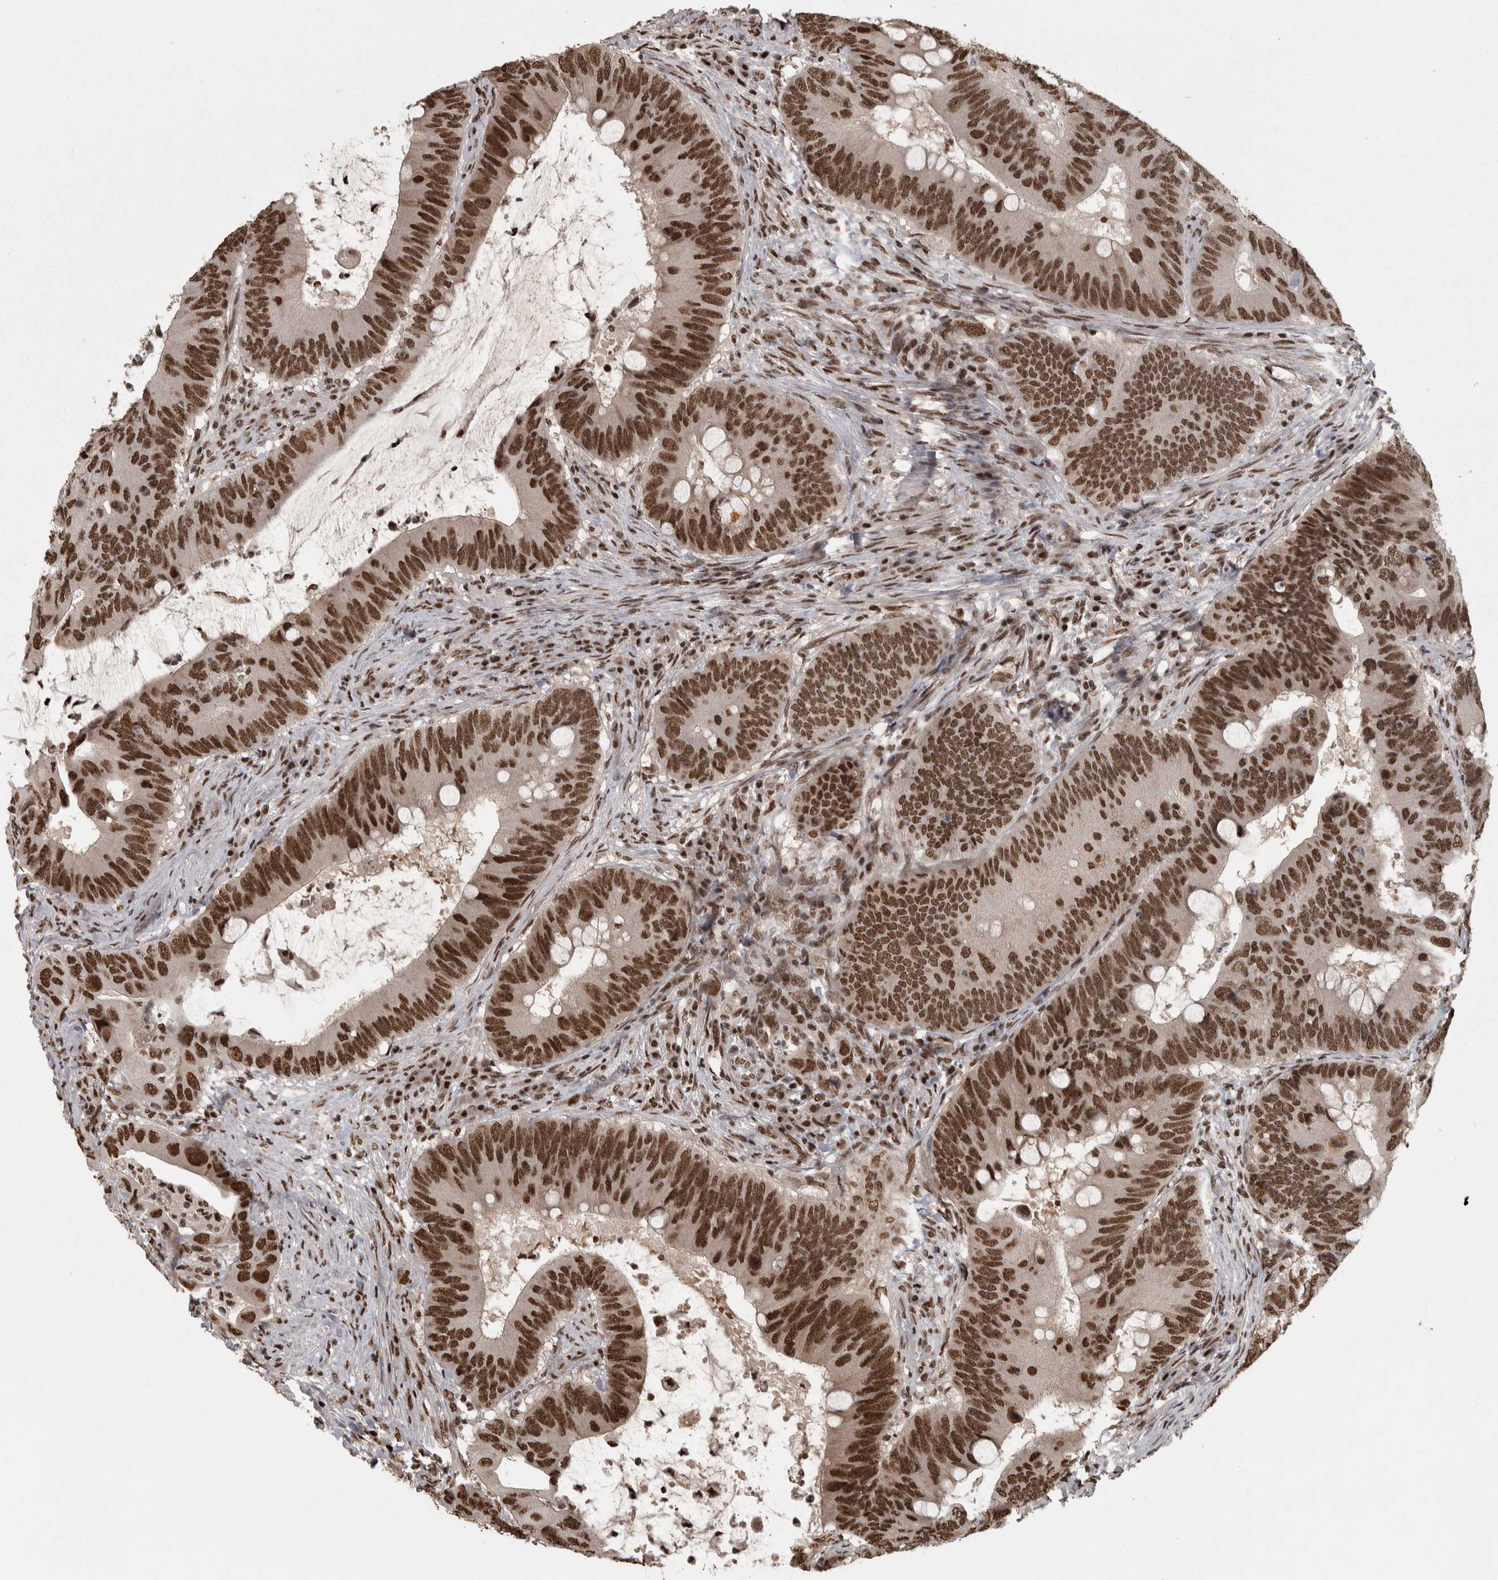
{"staining": {"intensity": "strong", "quantity": ">75%", "location": "nuclear"}, "tissue": "colorectal cancer", "cell_type": "Tumor cells", "image_type": "cancer", "snomed": [{"axis": "morphology", "description": "Adenocarcinoma, NOS"}, {"axis": "topography", "description": "Colon"}], "caption": "Tumor cells reveal high levels of strong nuclear staining in about >75% of cells in human adenocarcinoma (colorectal).", "gene": "ZFHX4", "patient": {"sex": "male", "age": 71}}